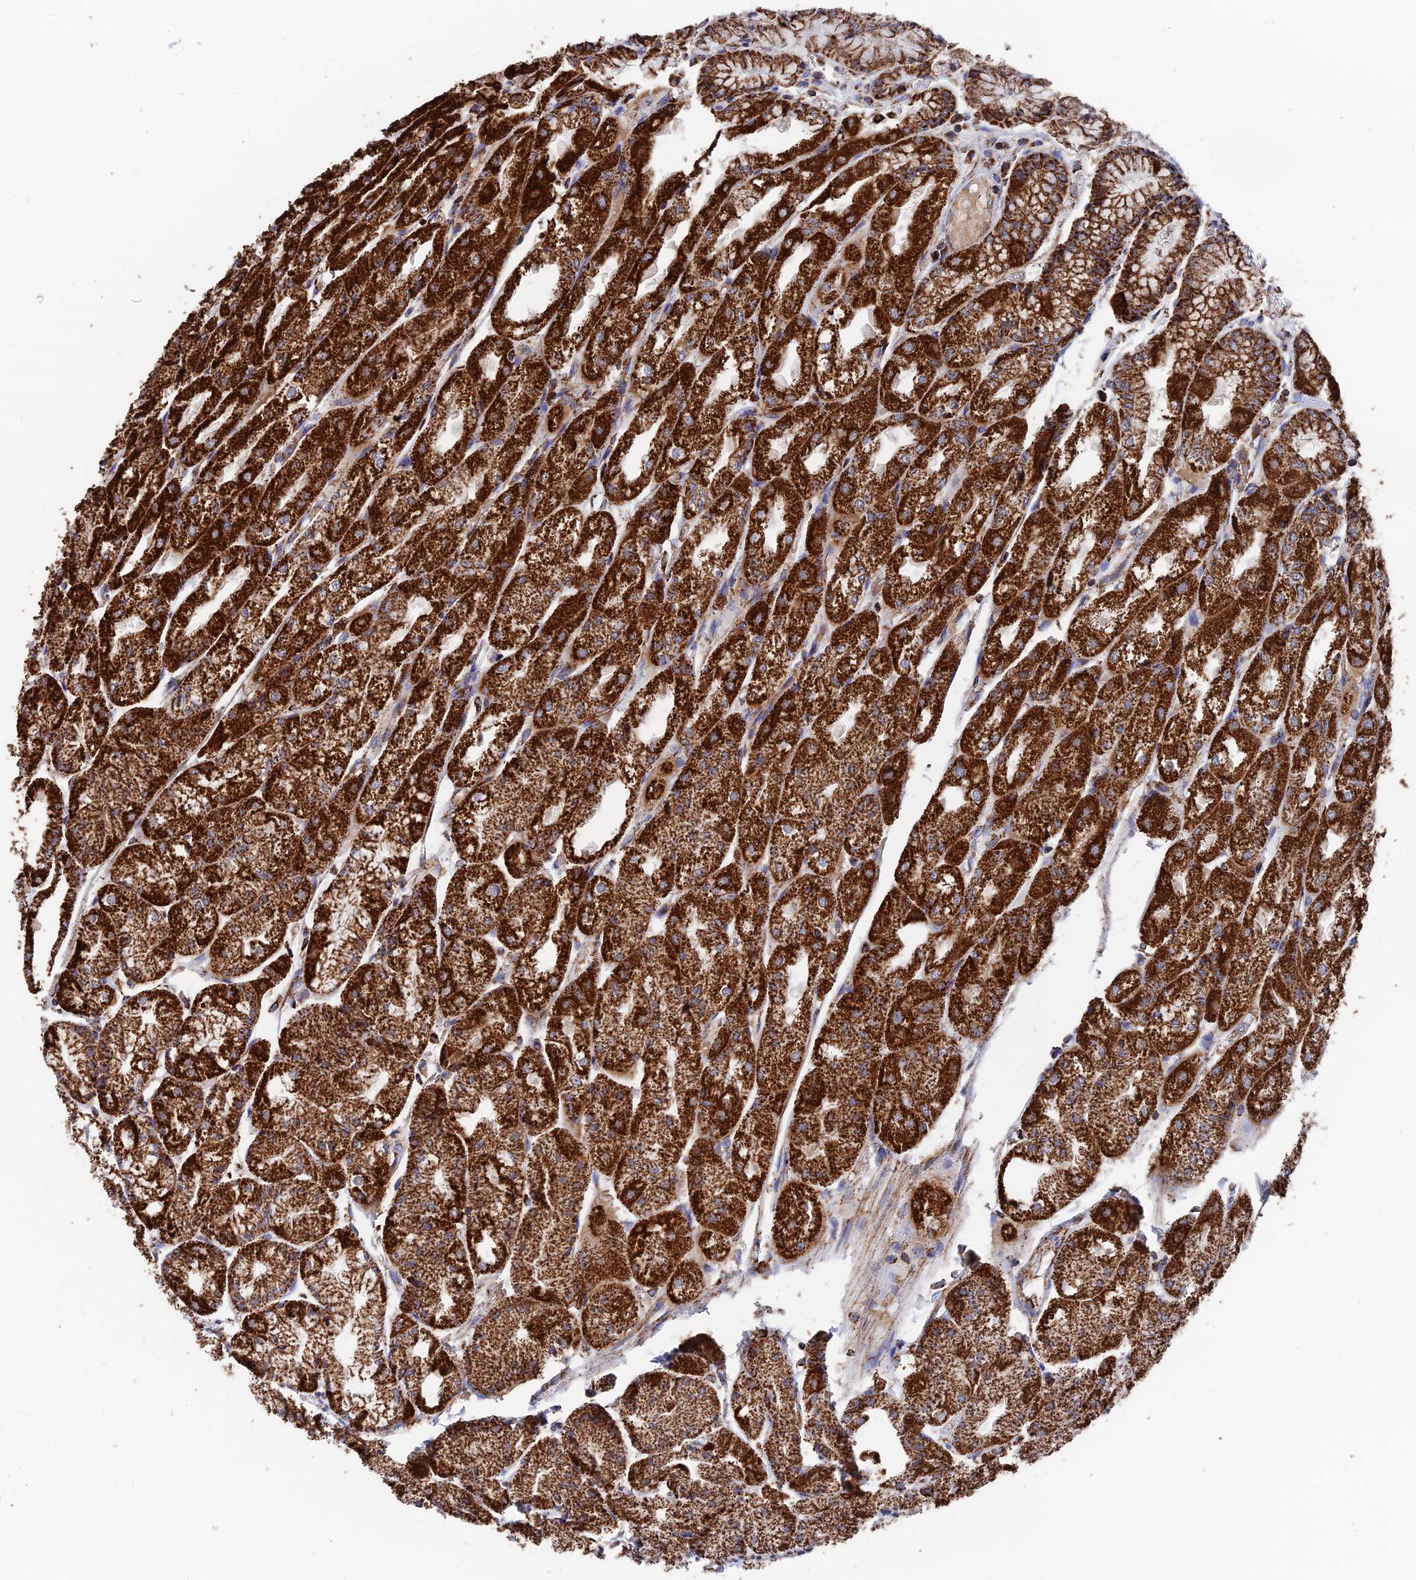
{"staining": {"intensity": "strong", "quantity": ">75%", "location": "cytoplasmic/membranous"}, "tissue": "stomach", "cell_type": "Glandular cells", "image_type": "normal", "snomed": [{"axis": "morphology", "description": "Normal tissue, NOS"}, {"axis": "topography", "description": "Stomach, upper"}], "caption": "Immunohistochemistry (IHC) of normal stomach displays high levels of strong cytoplasmic/membranous expression in approximately >75% of glandular cells. (Brightfield microscopy of DAB IHC at high magnification).", "gene": "HAUS8", "patient": {"sex": "male", "age": 72}}